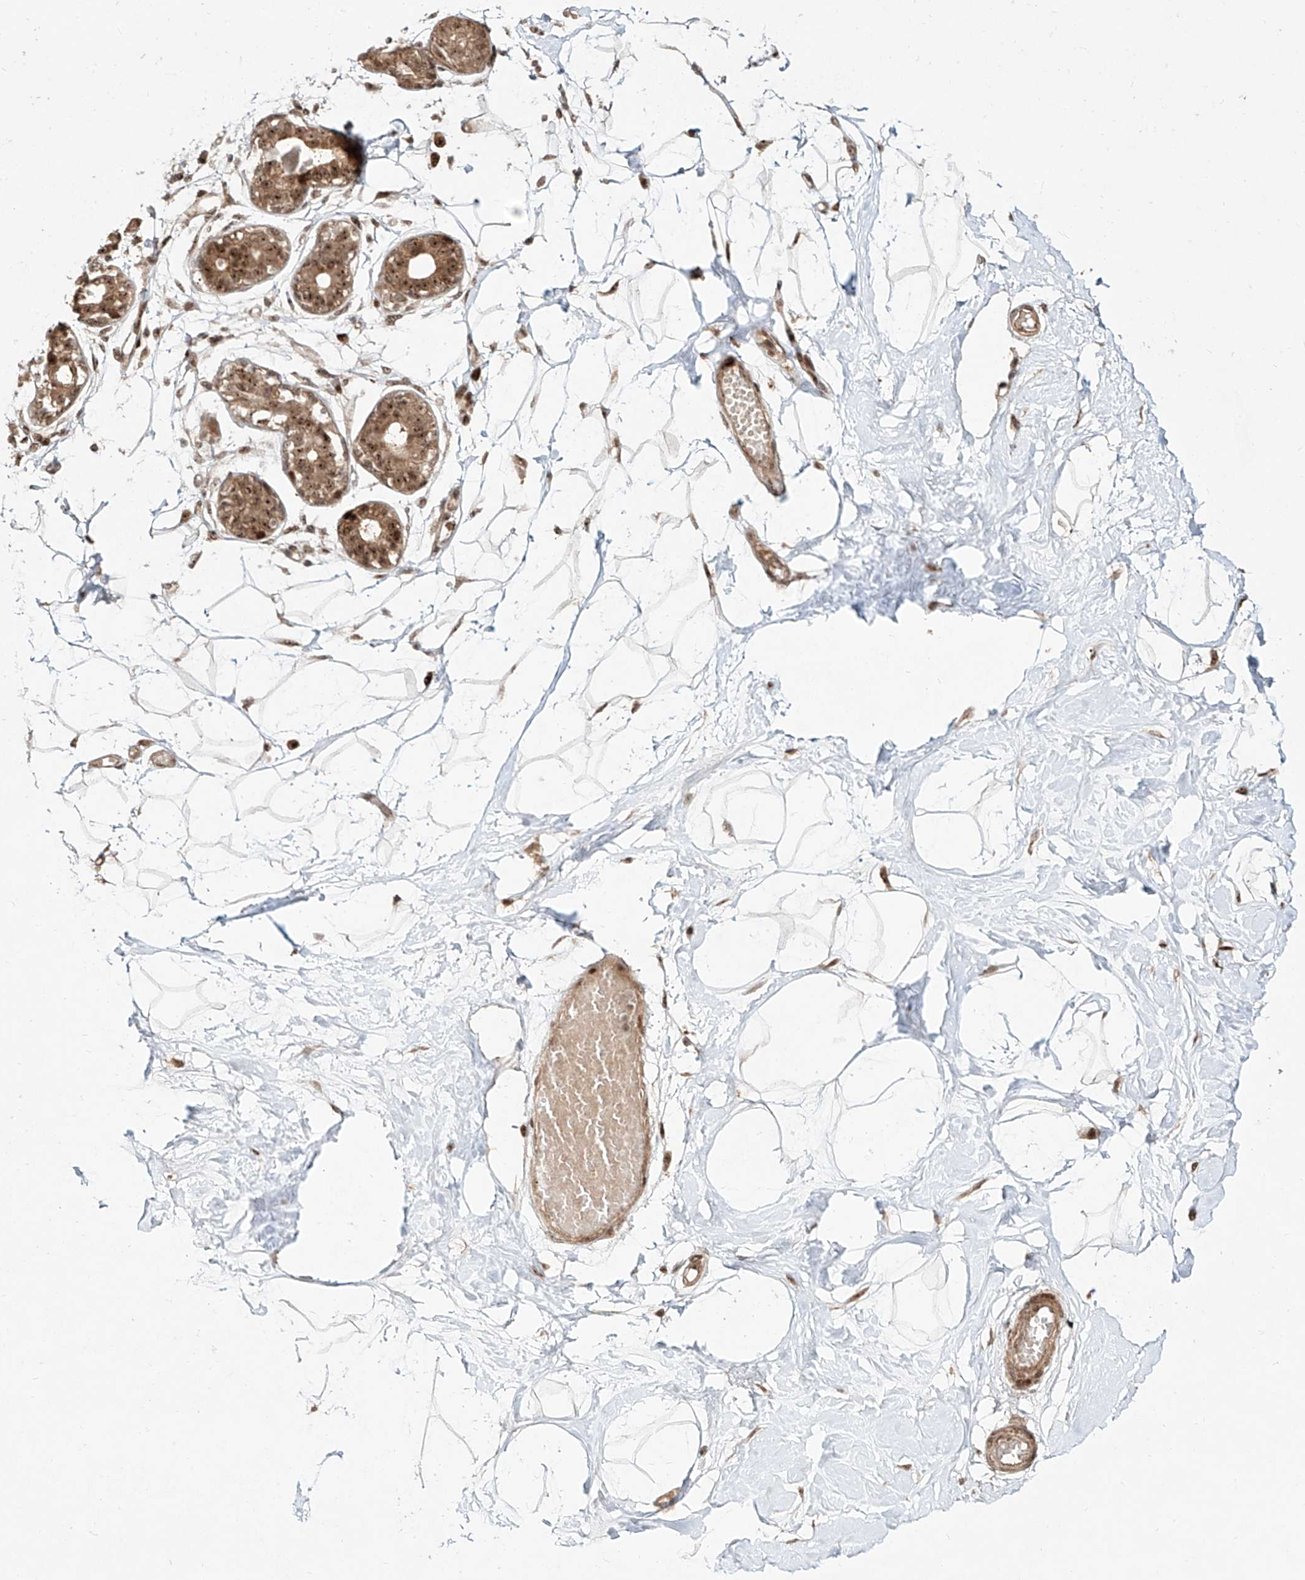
{"staining": {"intensity": "moderate", "quantity": ">75%", "location": "cytoplasmic/membranous,nuclear"}, "tissue": "breast", "cell_type": "Adipocytes", "image_type": "normal", "snomed": [{"axis": "morphology", "description": "Normal tissue, NOS"}, {"axis": "topography", "description": "Breast"}], "caption": "Immunohistochemistry of normal breast shows medium levels of moderate cytoplasmic/membranous,nuclear staining in about >75% of adipocytes. (DAB (3,3'-diaminobenzidine) = brown stain, brightfield microscopy at high magnification).", "gene": "ZNF710", "patient": {"sex": "female", "age": 45}}